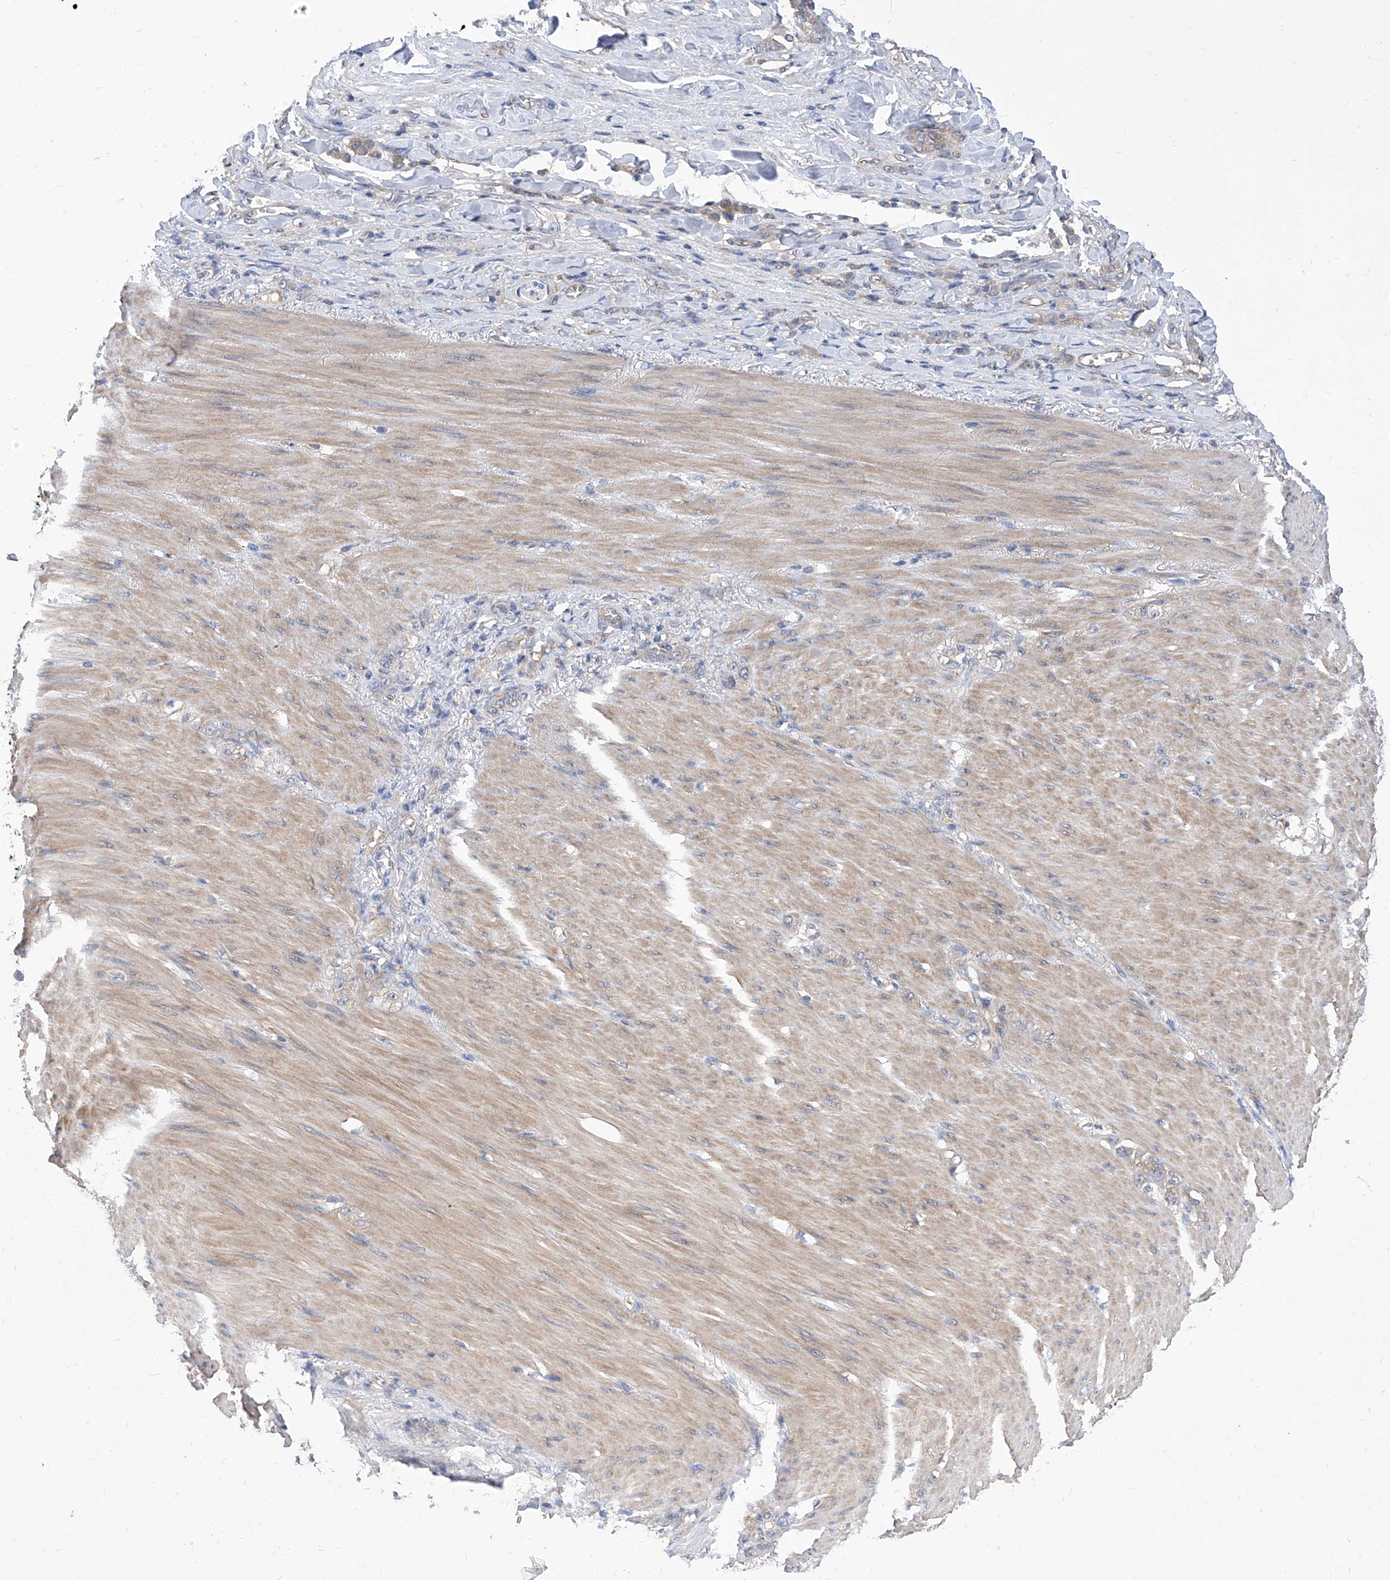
{"staining": {"intensity": "weak", "quantity": "<25%", "location": "cytoplasmic/membranous"}, "tissue": "stomach cancer", "cell_type": "Tumor cells", "image_type": "cancer", "snomed": [{"axis": "morphology", "description": "Normal tissue, NOS"}, {"axis": "morphology", "description": "Adenocarcinoma, NOS"}, {"axis": "topography", "description": "Stomach"}], "caption": "Human stomach adenocarcinoma stained for a protein using IHC exhibits no expression in tumor cells.", "gene": "TJAP1", "patient": {"sex": "male", "age": 82}}